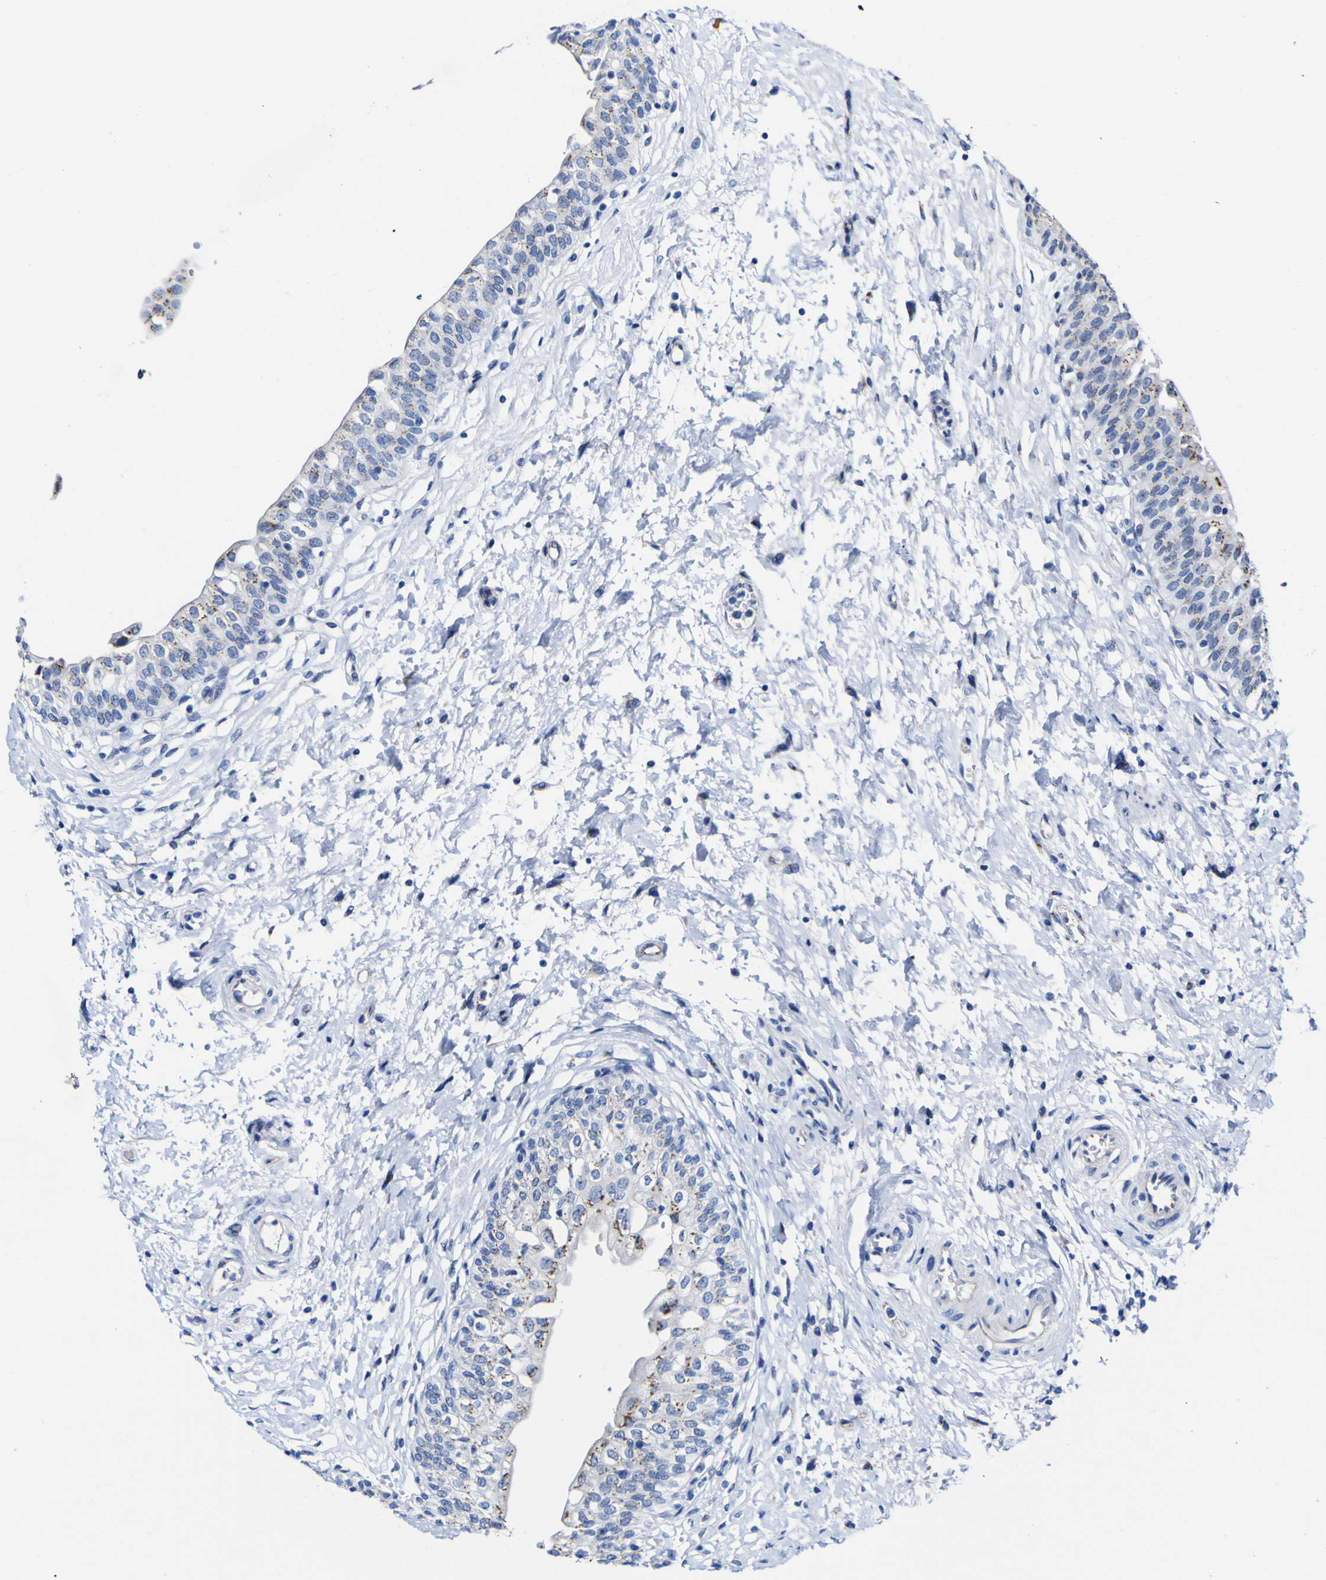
{"staining": {"intensity": "strong", "quantity": "25%-75%", "location": "cytoplasmic/membranous"}, "tissue": "urinary bladder", "cell_type": "Urothelial cells", "image_type": "normal", "snomed": [{"axis": "morphology", "description": "Normal tissue, NOS"}, {"axis": "topography", "description": "Urinary bladder"}], "caption": "IHC (DAB) staining of unremarkable urinary bladder reveals strong cytoplasmic/membranous protein staining in approximately 25%-75% of urothelial cells.", "gene": "GOLM1", "patient": {"sex": "male", "age": 55}}